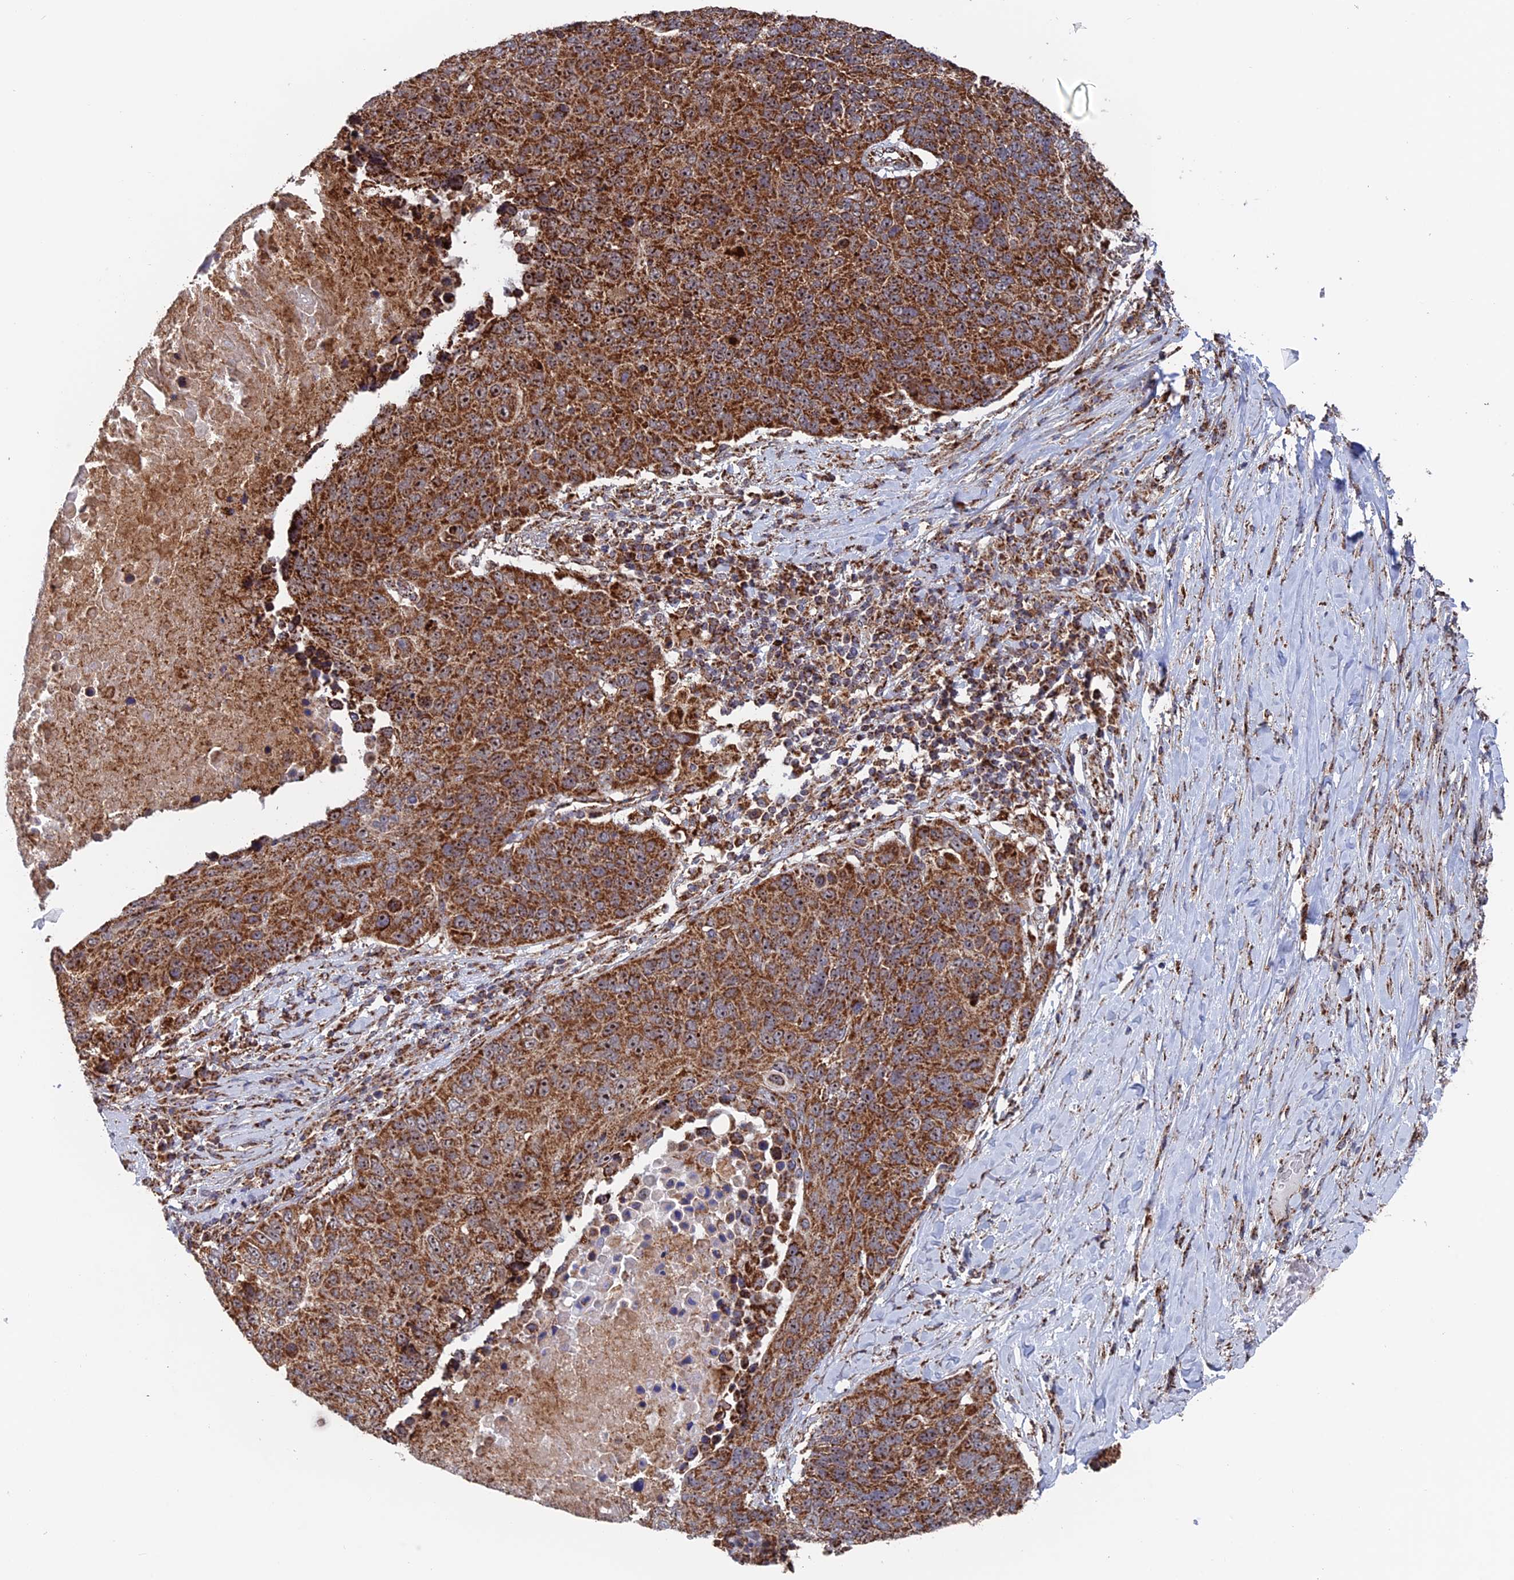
{"staining": {"intensity": "strong", "quantity": ">75%", "location": "cytoplasmic/membranous,nuclear"}, "tissue": "lung cancer", "cell_type": "Tumor cells", "image_type": "cancer", "snomed": [{"axis": "morphology", "description": "Normal tissue, NOS"}, {"axis": "morphology", "description": "Squamous cell carcinoma, NOS"}, {"axis": "topography", "description": "Lymph node"}, {"axis": "topography", "description": "Lung"}], "caption": "Immunohistochemical staining of human lung cancer displays high levels of strong cytoplasmic/membranous and nuclear staining in about >75% of tumor cells. (Stains: DAB (3,3'-diaminobenzidine) in brown, nuclei in blue, Microscopy: brightfield microscopy at high magnification).", "gene": "DTYMK", "patient": {"sex": "male", "age": 66}}